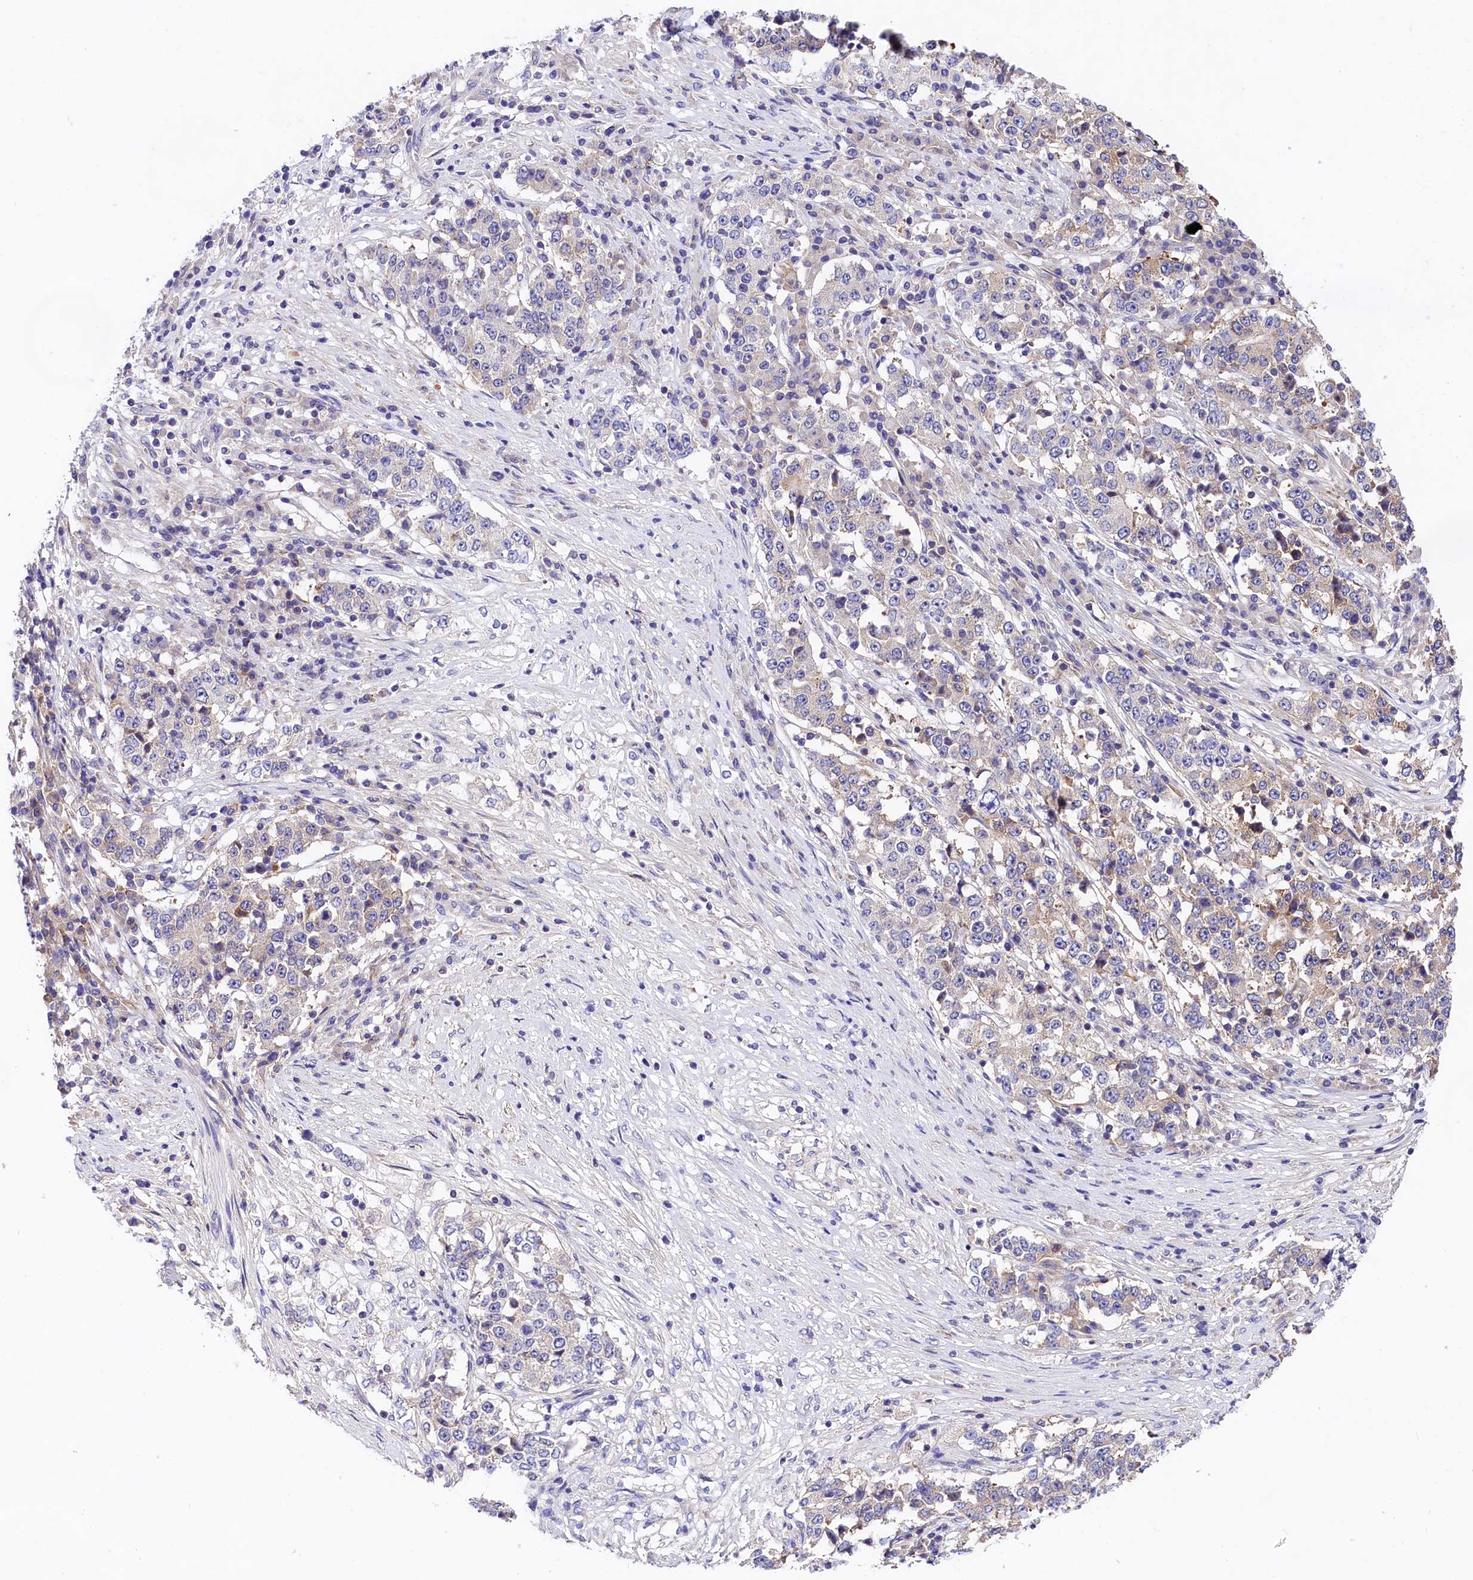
{"staining": {"intensity": "weak", "quantity": "<25%", "location": "cytoplasmic/membranous"}, "tissue": "stomach cancer", "cell_type": "Tumor cells", "image_type": "cancer", "snomed": [{"axis": "morphology", "description": "Adenocarcinoma, NOS"}, {"axis": "topography", "description": "Stomach"}], "caption": "Immunohistochemistry micrograph of human stomach adenocarcinoma stained for a protein (brown), which demonstrates no expression in tumor cells.", "gene": "OAS3", "patient": {"sex": "male", "age": 59}}